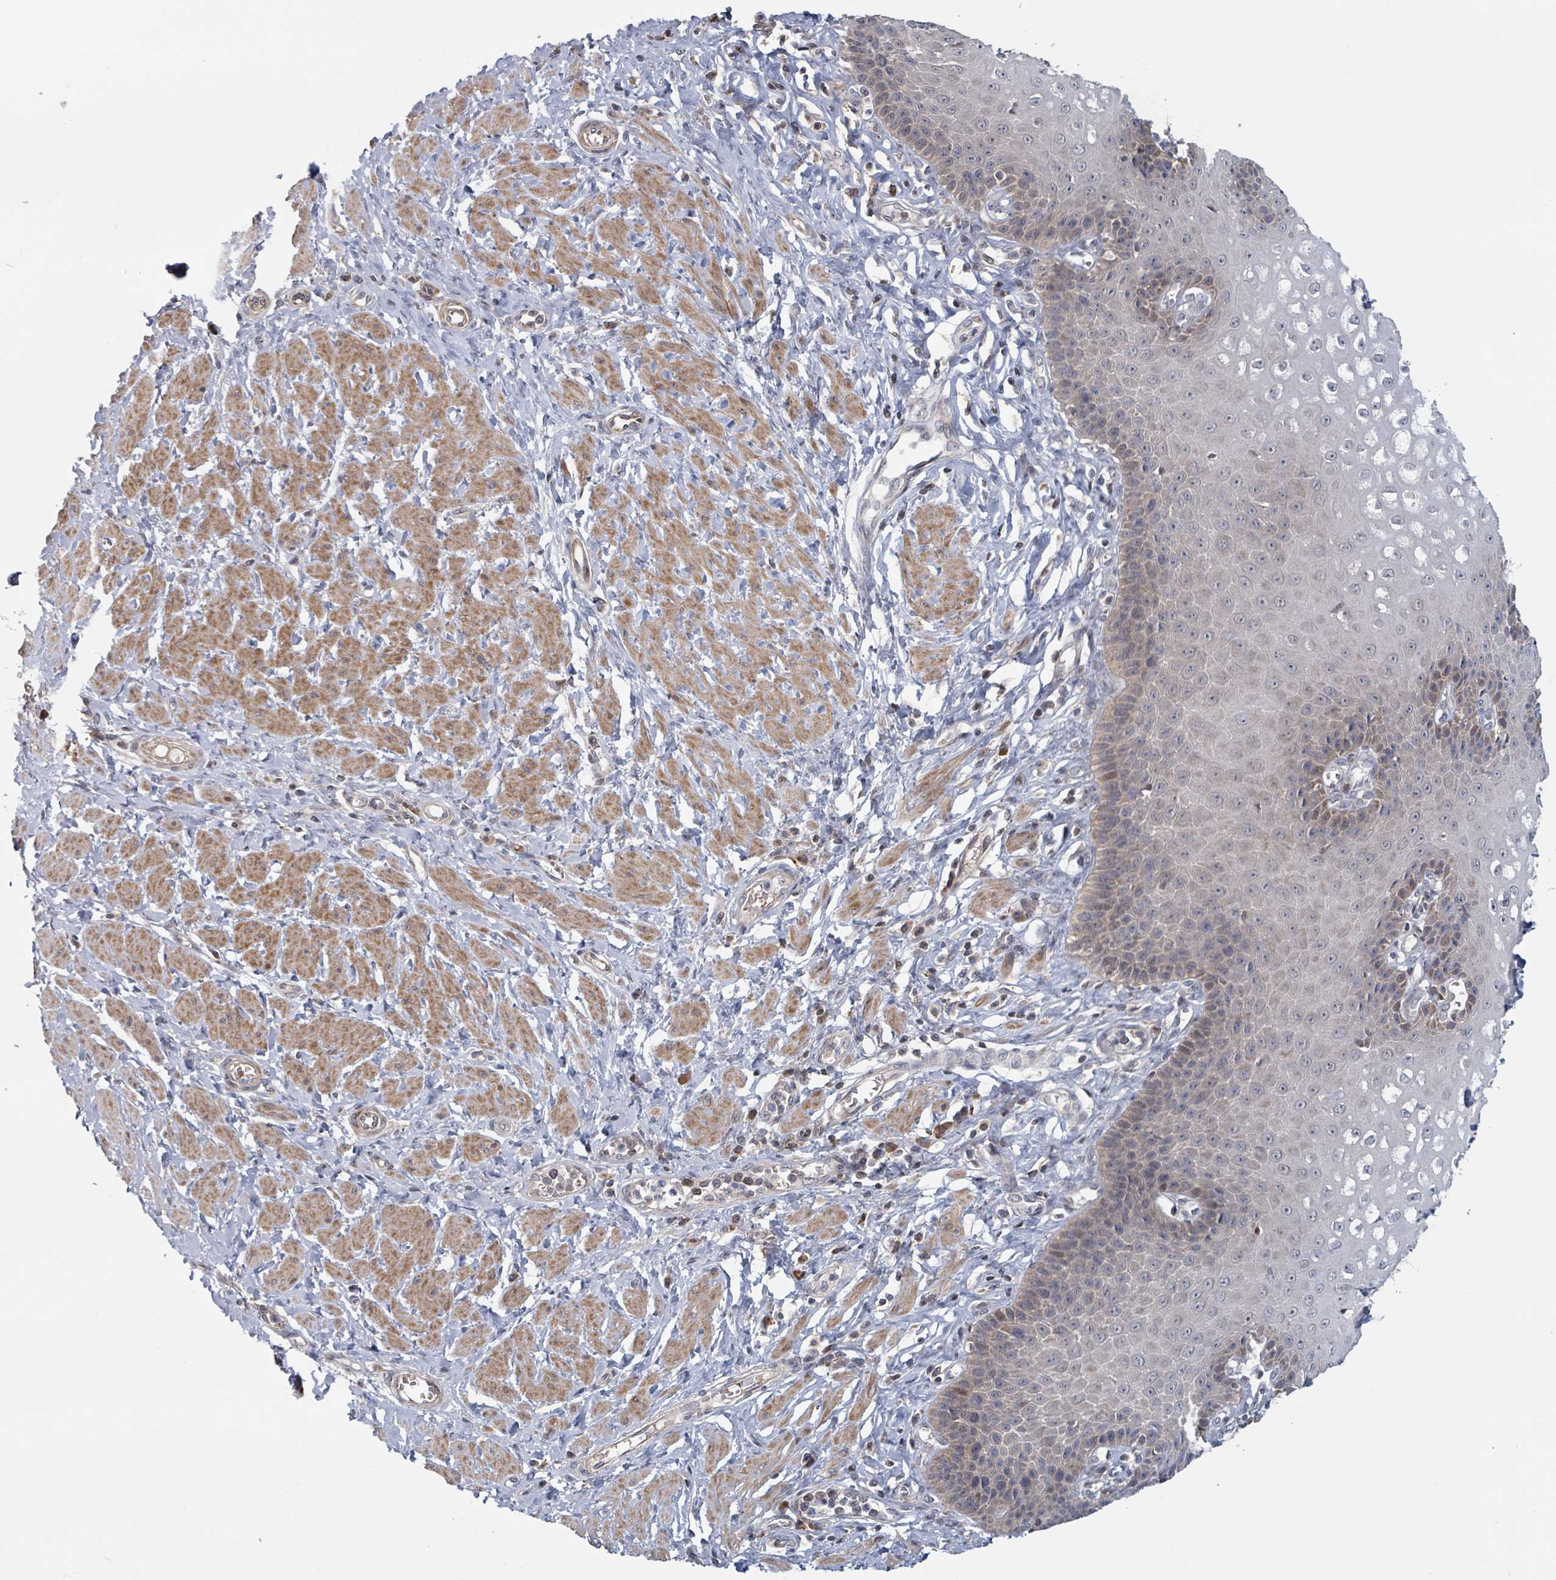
{"staining": {"intensity": "moderate", "quantity": "25%-75%", "location": "cytoplasmic/membranous,nuclear"}, "tissue": "esophagus", "cell_type": "Squamous epithelial cells", "image_type": "normal", "snomed": [{"axis": "morphology", "description": "Normal tissue, NOS"}, {"axis": "topography", "description": "Esophagus"}], "caption": "Unremarkable esophagus was stained to show a protein in brown. There is medium levels of moderate cytoplasmic/membranous,nuclear staining in about 25%-75% of squamous epithelial cells.", "gene": "HIVEP1", "patient": {"sex": "male", "age": 67}}